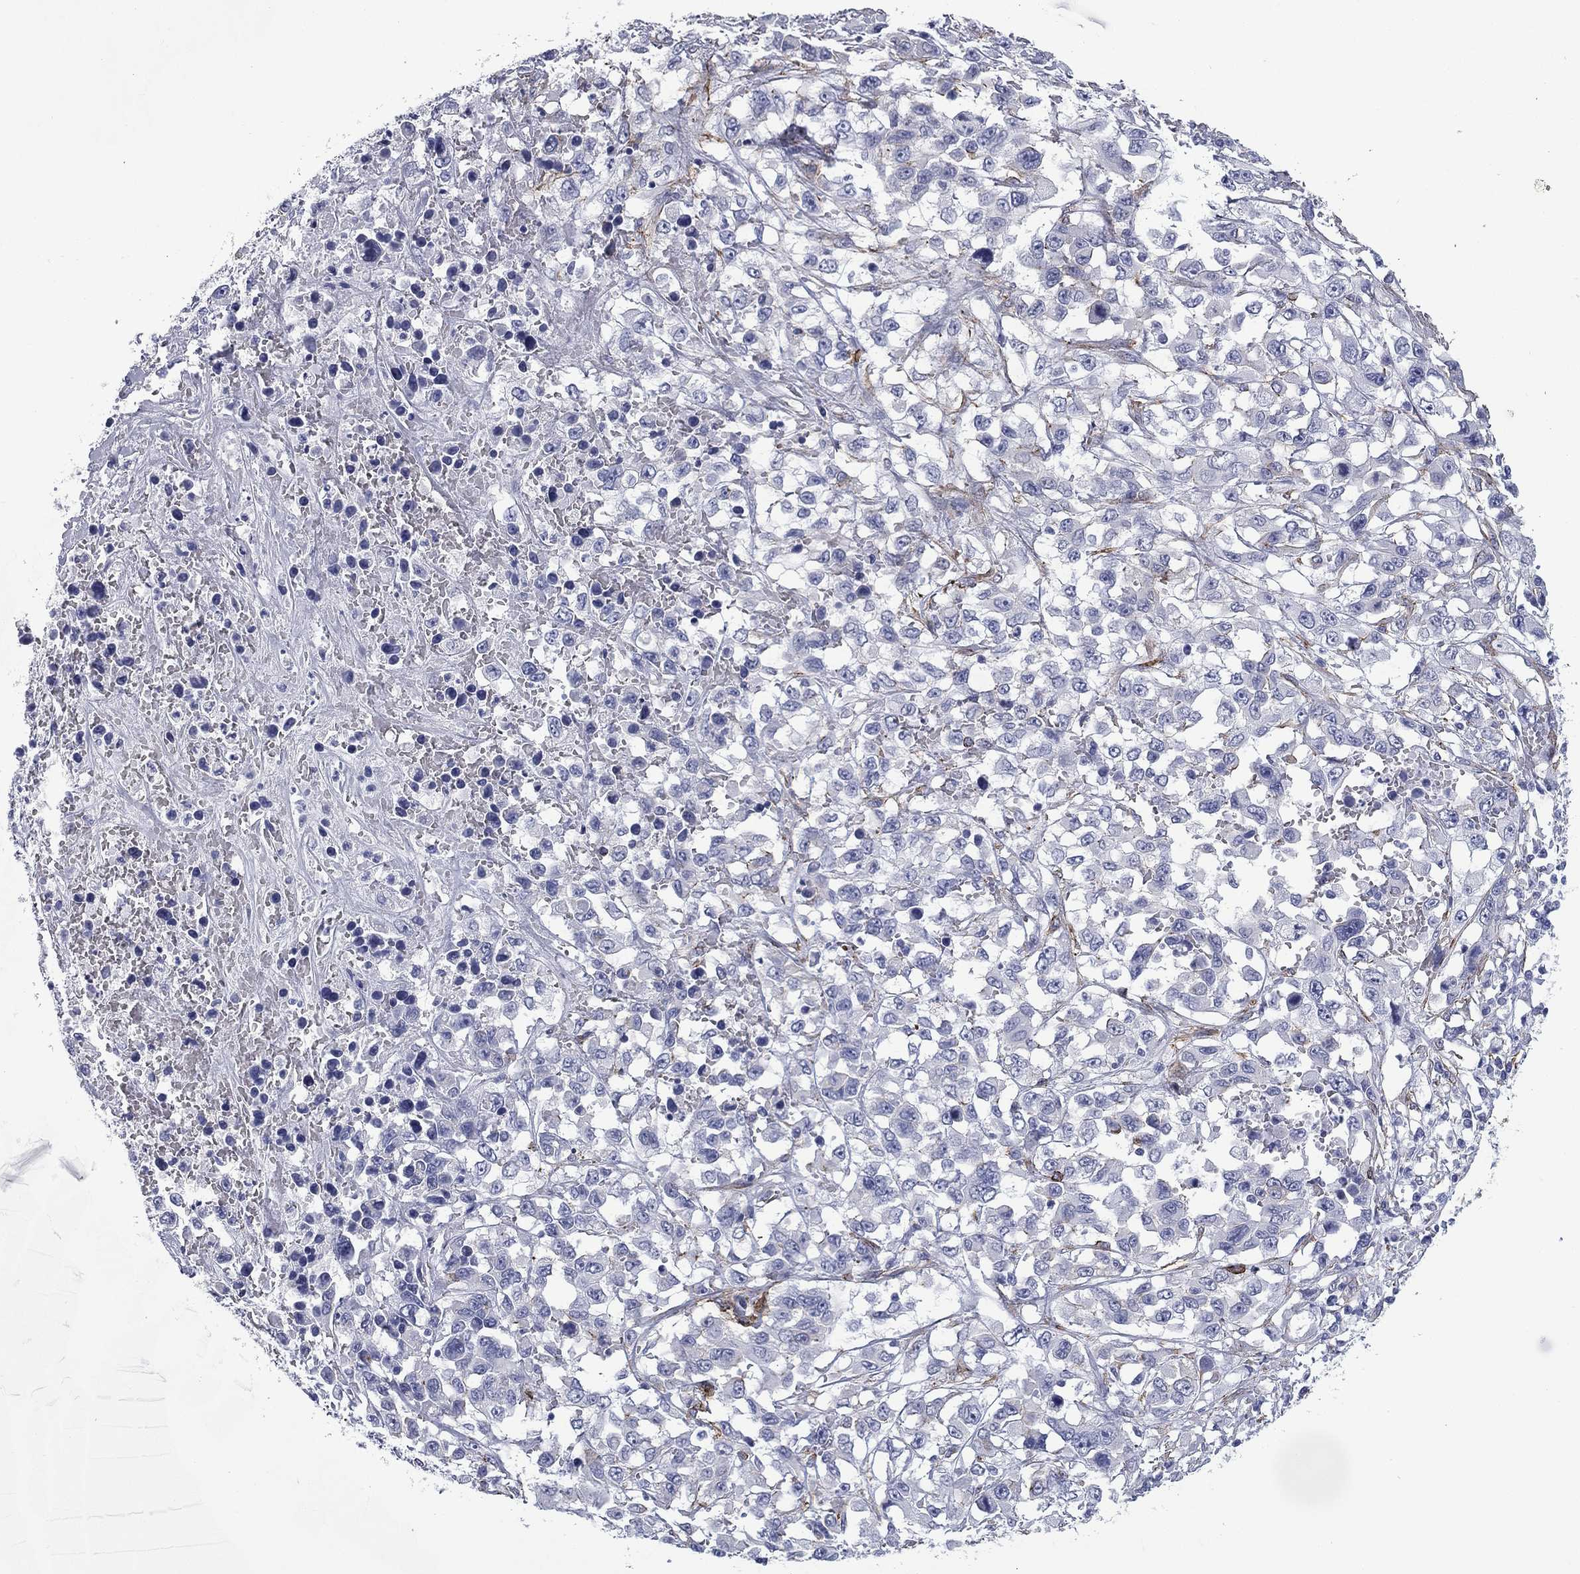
{"staining": {"intensity": "negative", "quantity": "none", "location": "none"}, "tissue": "liver cancer", "cell_type": "Tumor cells", "image_type": "cancer", "snomed": [{"axis": "morphology", "description": "Adenocarcinoma, NOS"}, {"axis": "morphology", "description": "Cholangiocarcinoma"}, {"axis": "topography", "description": "Liver"}], "caption": "An immunohistochemistry (IHC) histopathology image of liver adenocarcinoma is shown. There is no staining in tumor cells of liver adenocarcinoma.", "gene": "CAVIN3", "patient": {"sex": "male", "age": 64}}